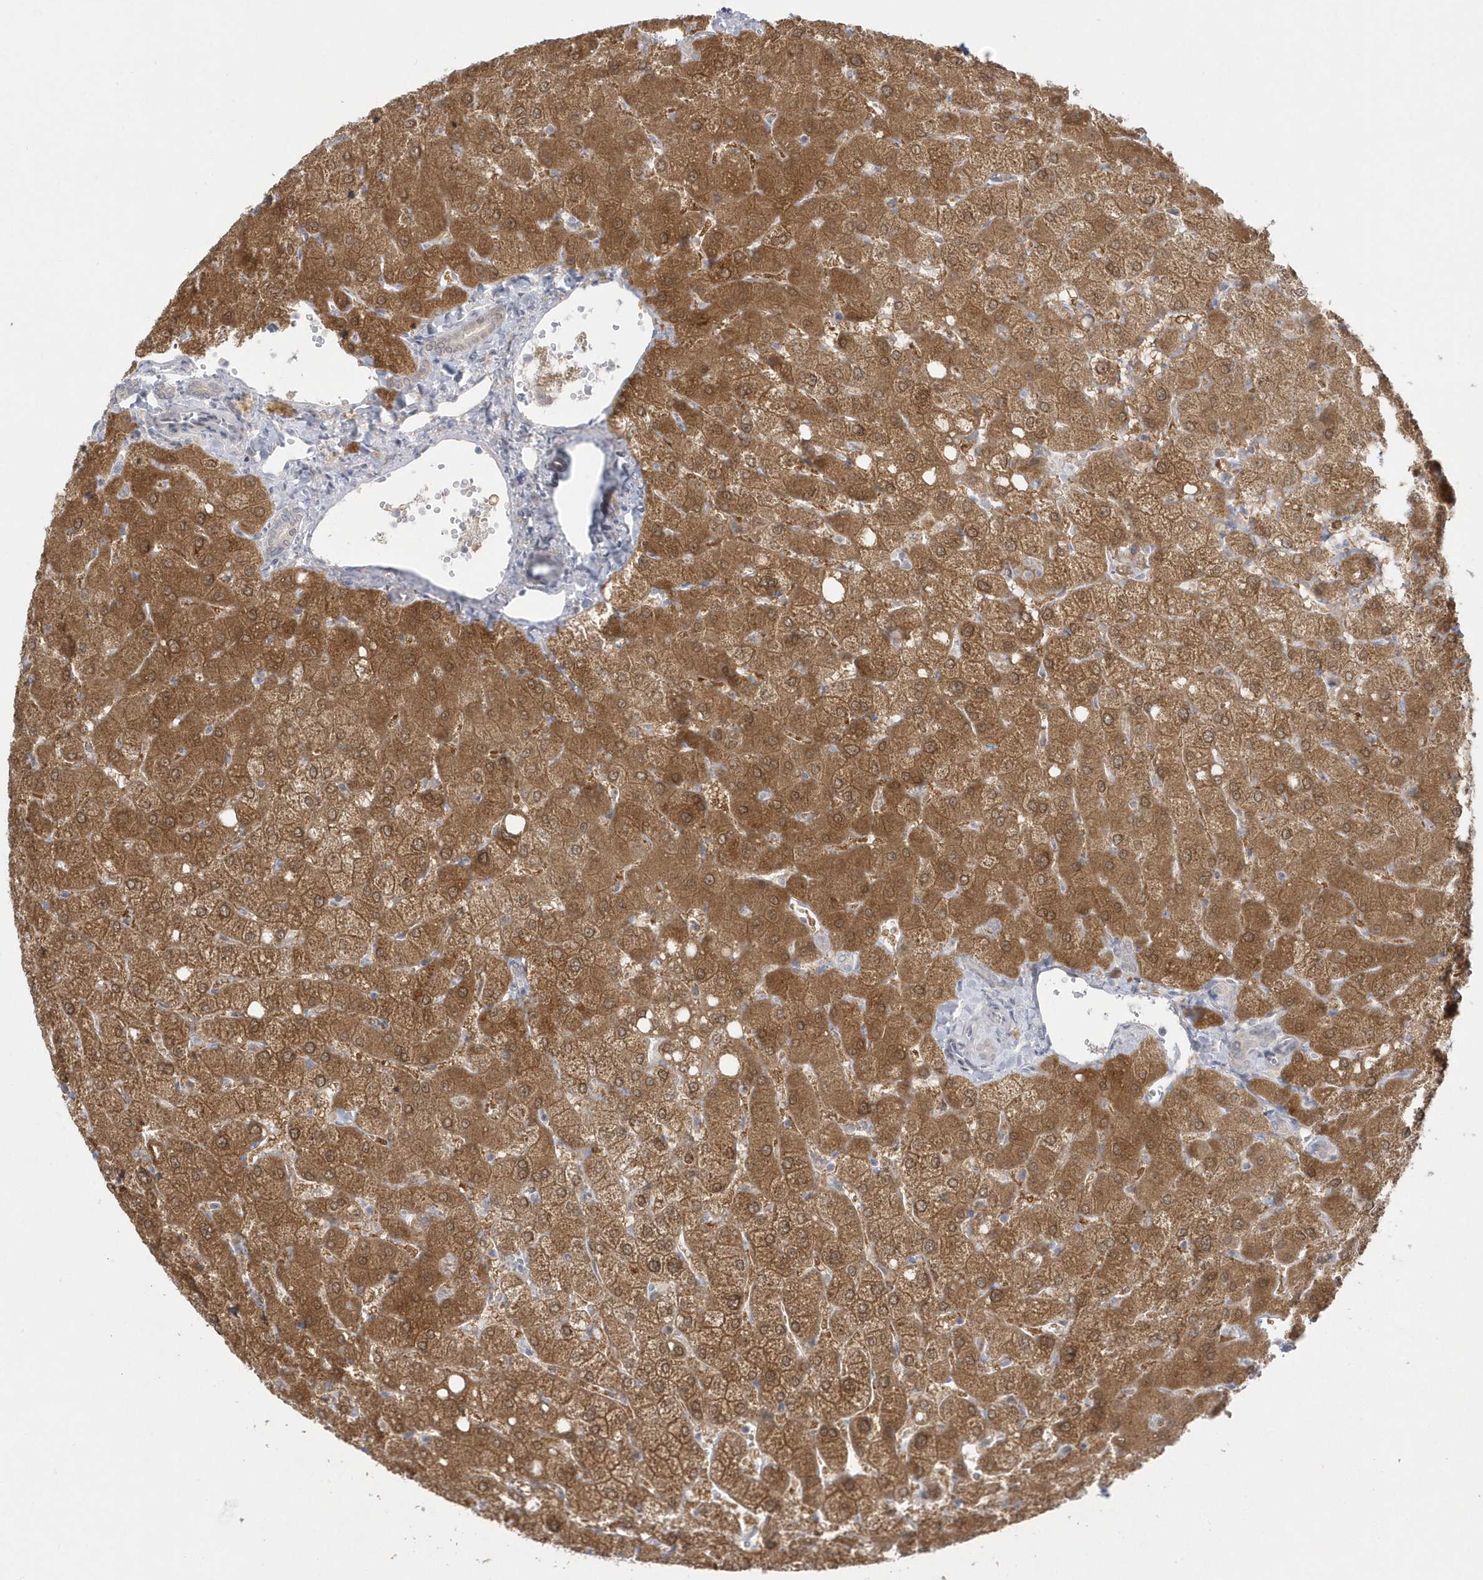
{"staining": {"intensity": "negative", "quantity": "none", "location": "none"}, "tissue": "liver", "cell_type": "Cholangiocytes", "image_type": "normal", "snomed": [{"axis": "morphology", "description": "Normal tissue, NOS"}, {"axis": "topography", "description": "Liver"}], "caption": "A high-resolution histopathology image shows immunohistochemistry staining of unremarkable liver, which demonstrates no significant staining in cholangiocytes.", "gene": "PCBD1", "patient": {"sex": "female", "age": 54}}